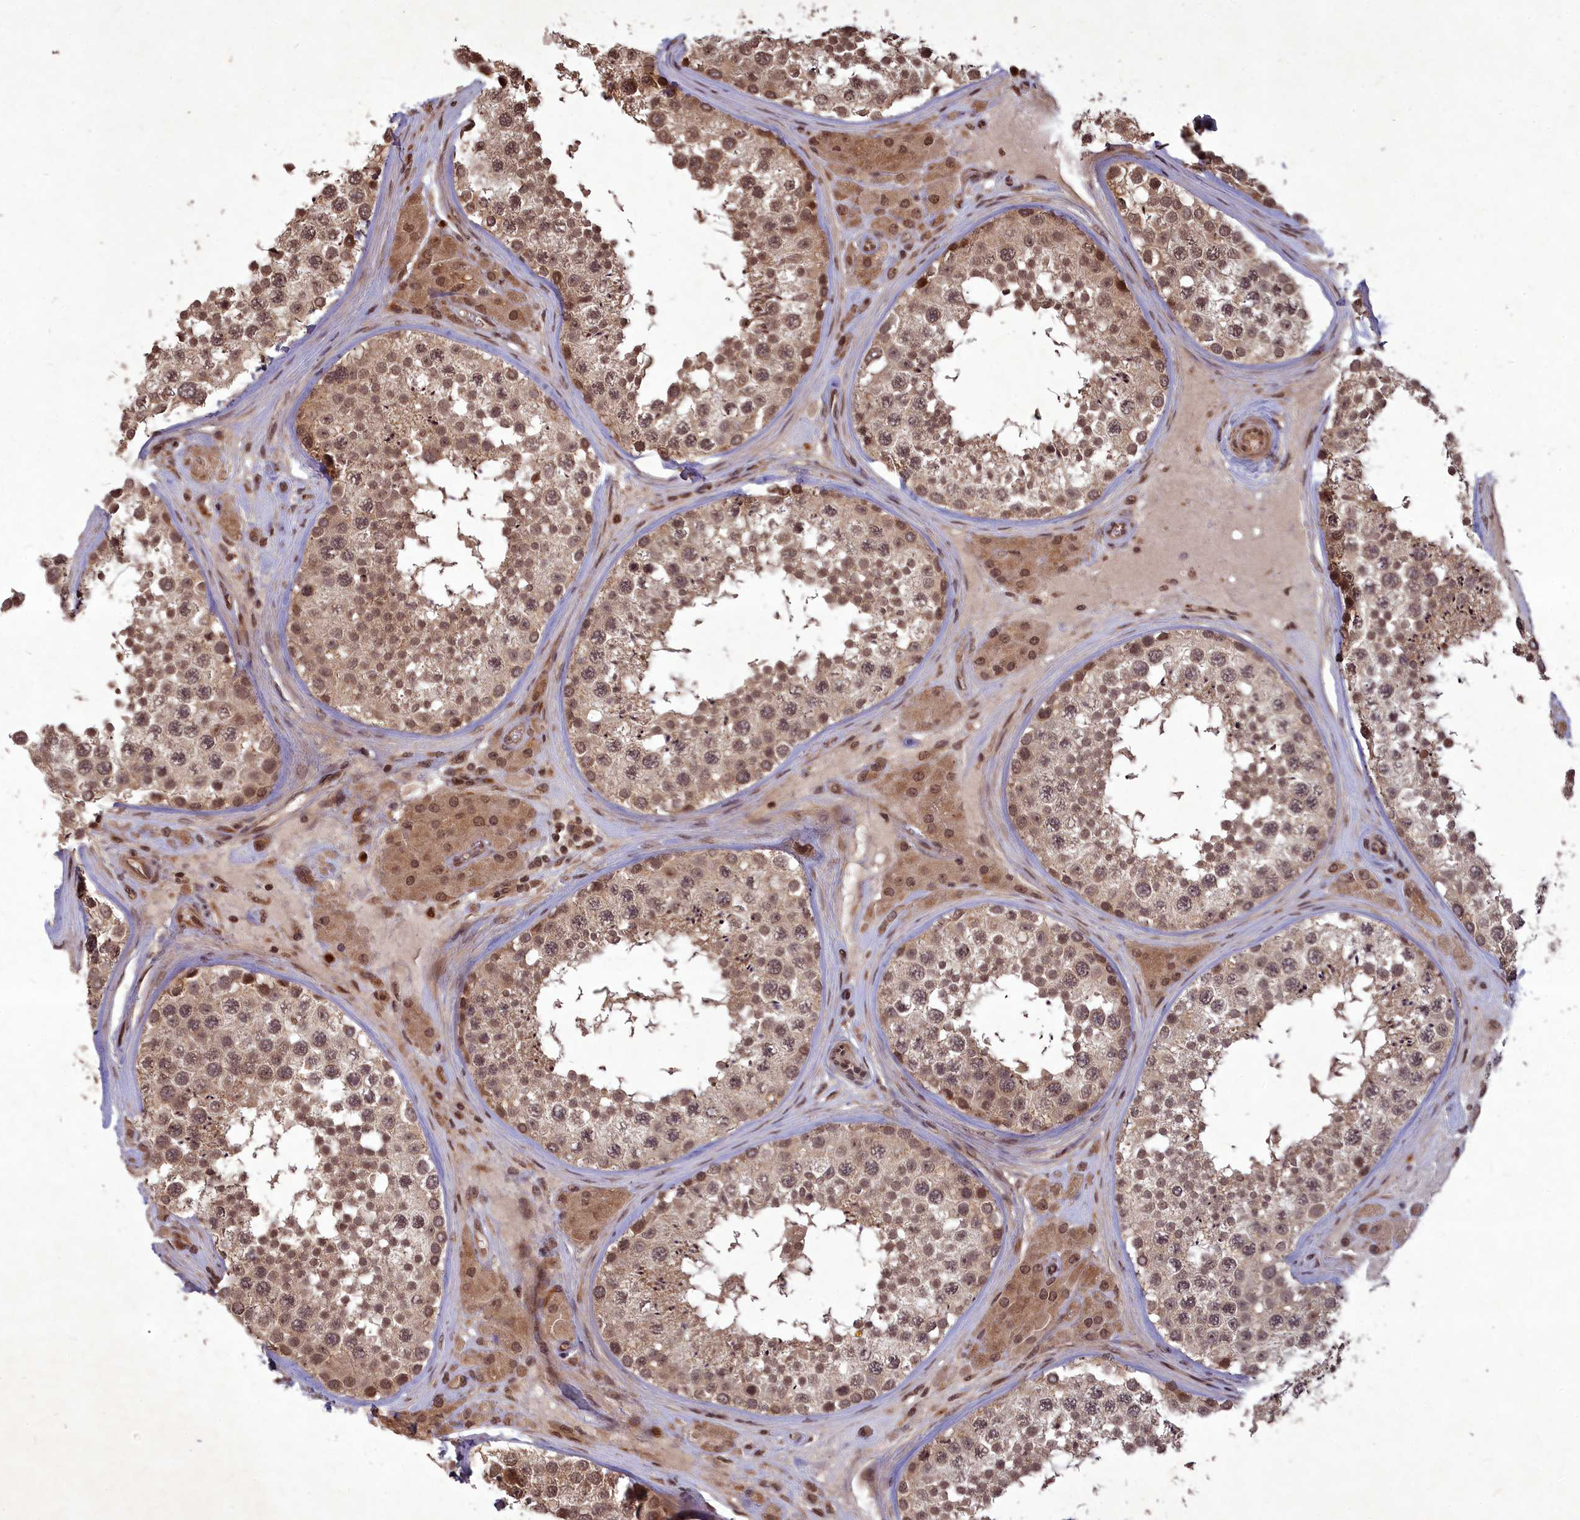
{"staining": {"intensity": "moderate", "quantity": ">75%", "location": "cytoplasmic/membranous,nuclear"}, "tissue": "testis", "cell_type": "Cells in seminiferous ducts", "image_type": "normal", "snomed": [{"axis": "morphology", "description": "Normal tissue, NOS"}, {"axis": "topography", "description": "Testis"}], "caption": "Immunohistochemistry (IHC) micrograph of unremarkable human testis stained for a protein (brown), which shows medium levels of moderate cytoplasmic/membranous,nuclear positivity in about >75% of cells in seminiferous ducts.", "gene": "SRMS", "patient": {"sex": "male", "age": 46}}